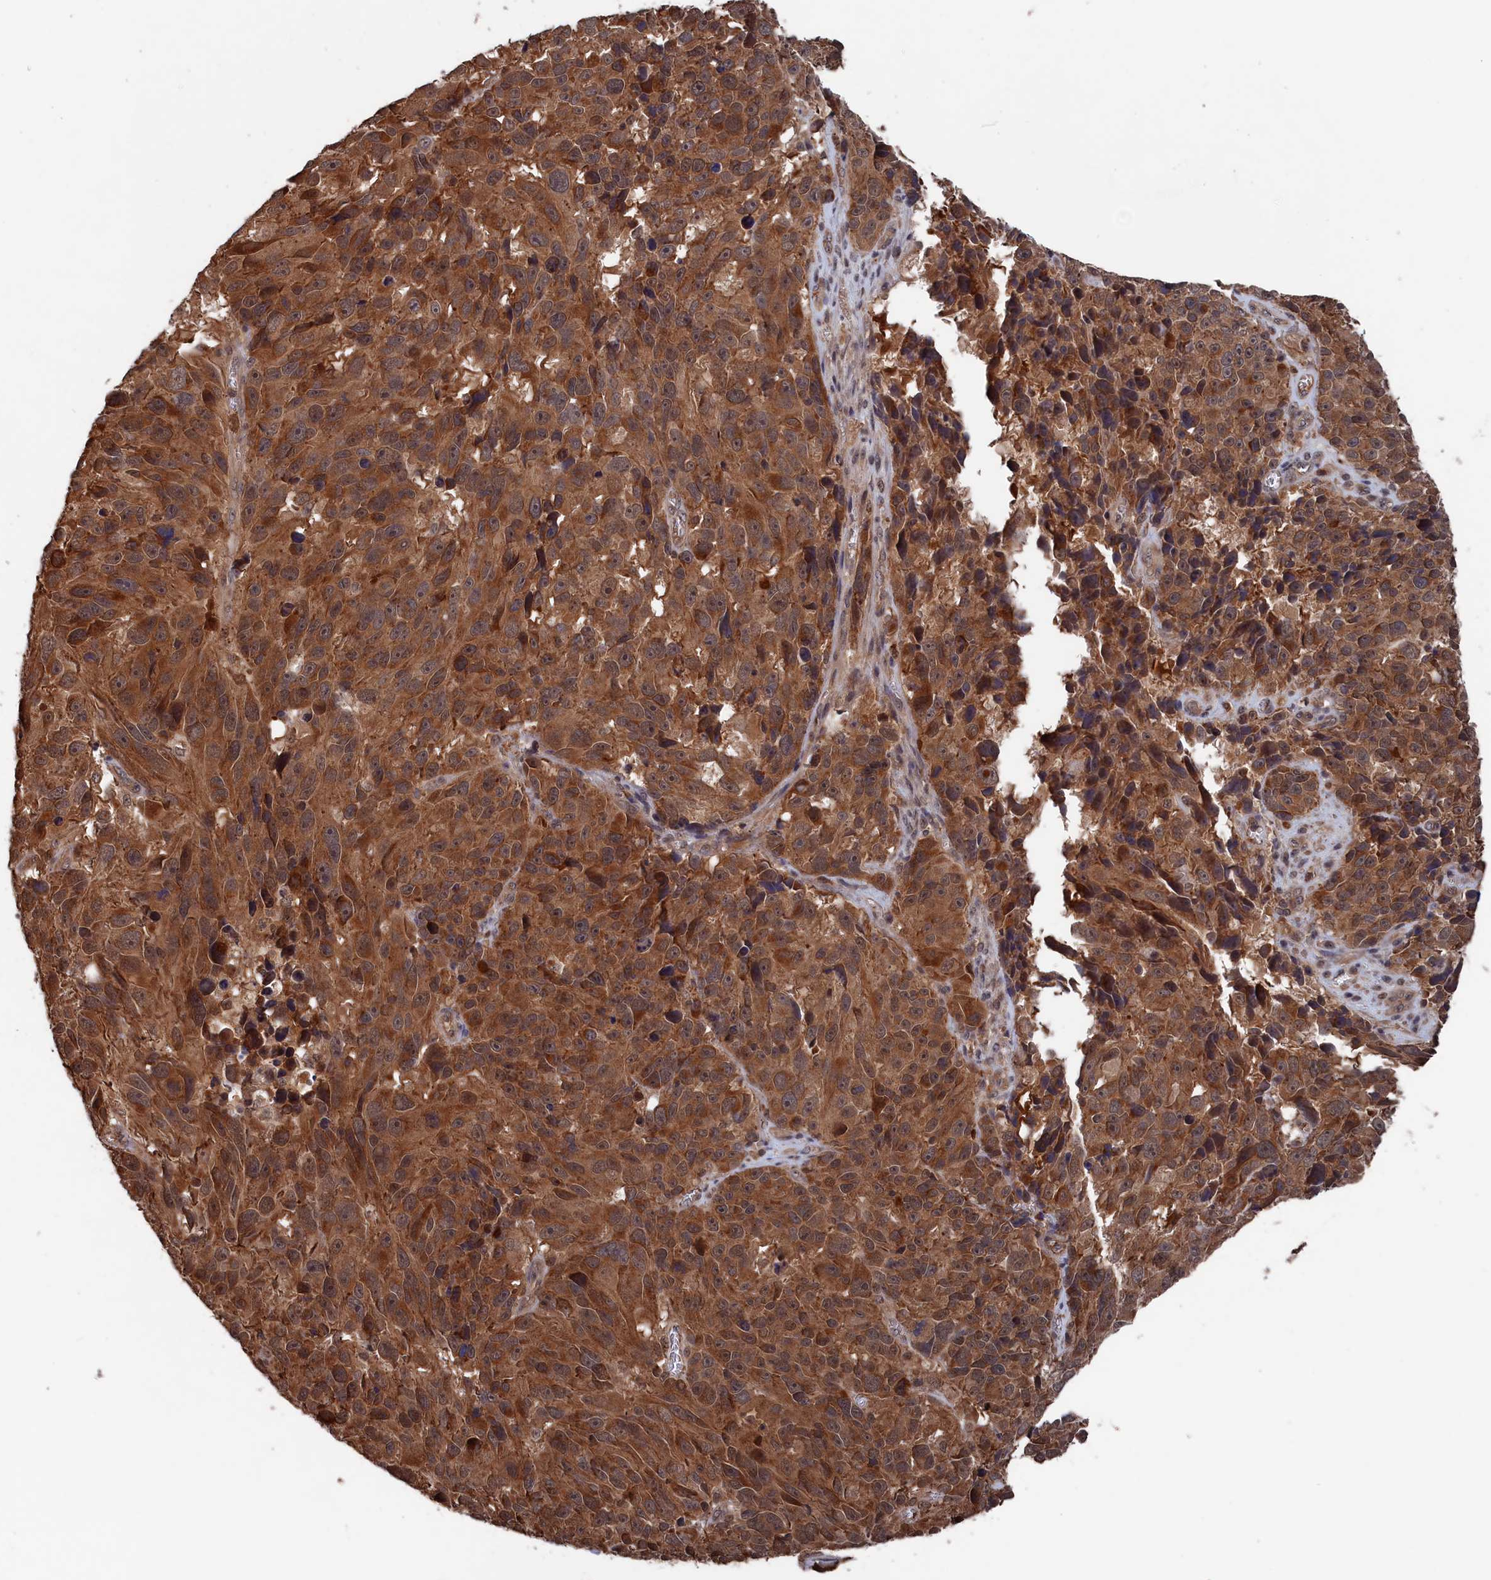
{"staining": {"intensity": "moderate", "quantity": ">75%", "location": "cytoplasmic/membranous"}, "tissue": "melanoma", "cell_type": "Tumor cells", "image_type": "cancer", "snomed": [{"axis": "morphology", "description": "Malignant melanoma, NOS"}, {"axis": "topography", "description": "Skin"}], "caption": "Immunohistochemistry histopathology image of human malignant melanoma stained for a protein (brown), which shows medium levels of moderate cytoplasmic/membranous staining in approximately >75% of tumor cells.", "gene": "PDE12", "patient": {"sex": "male", "age": 84}}